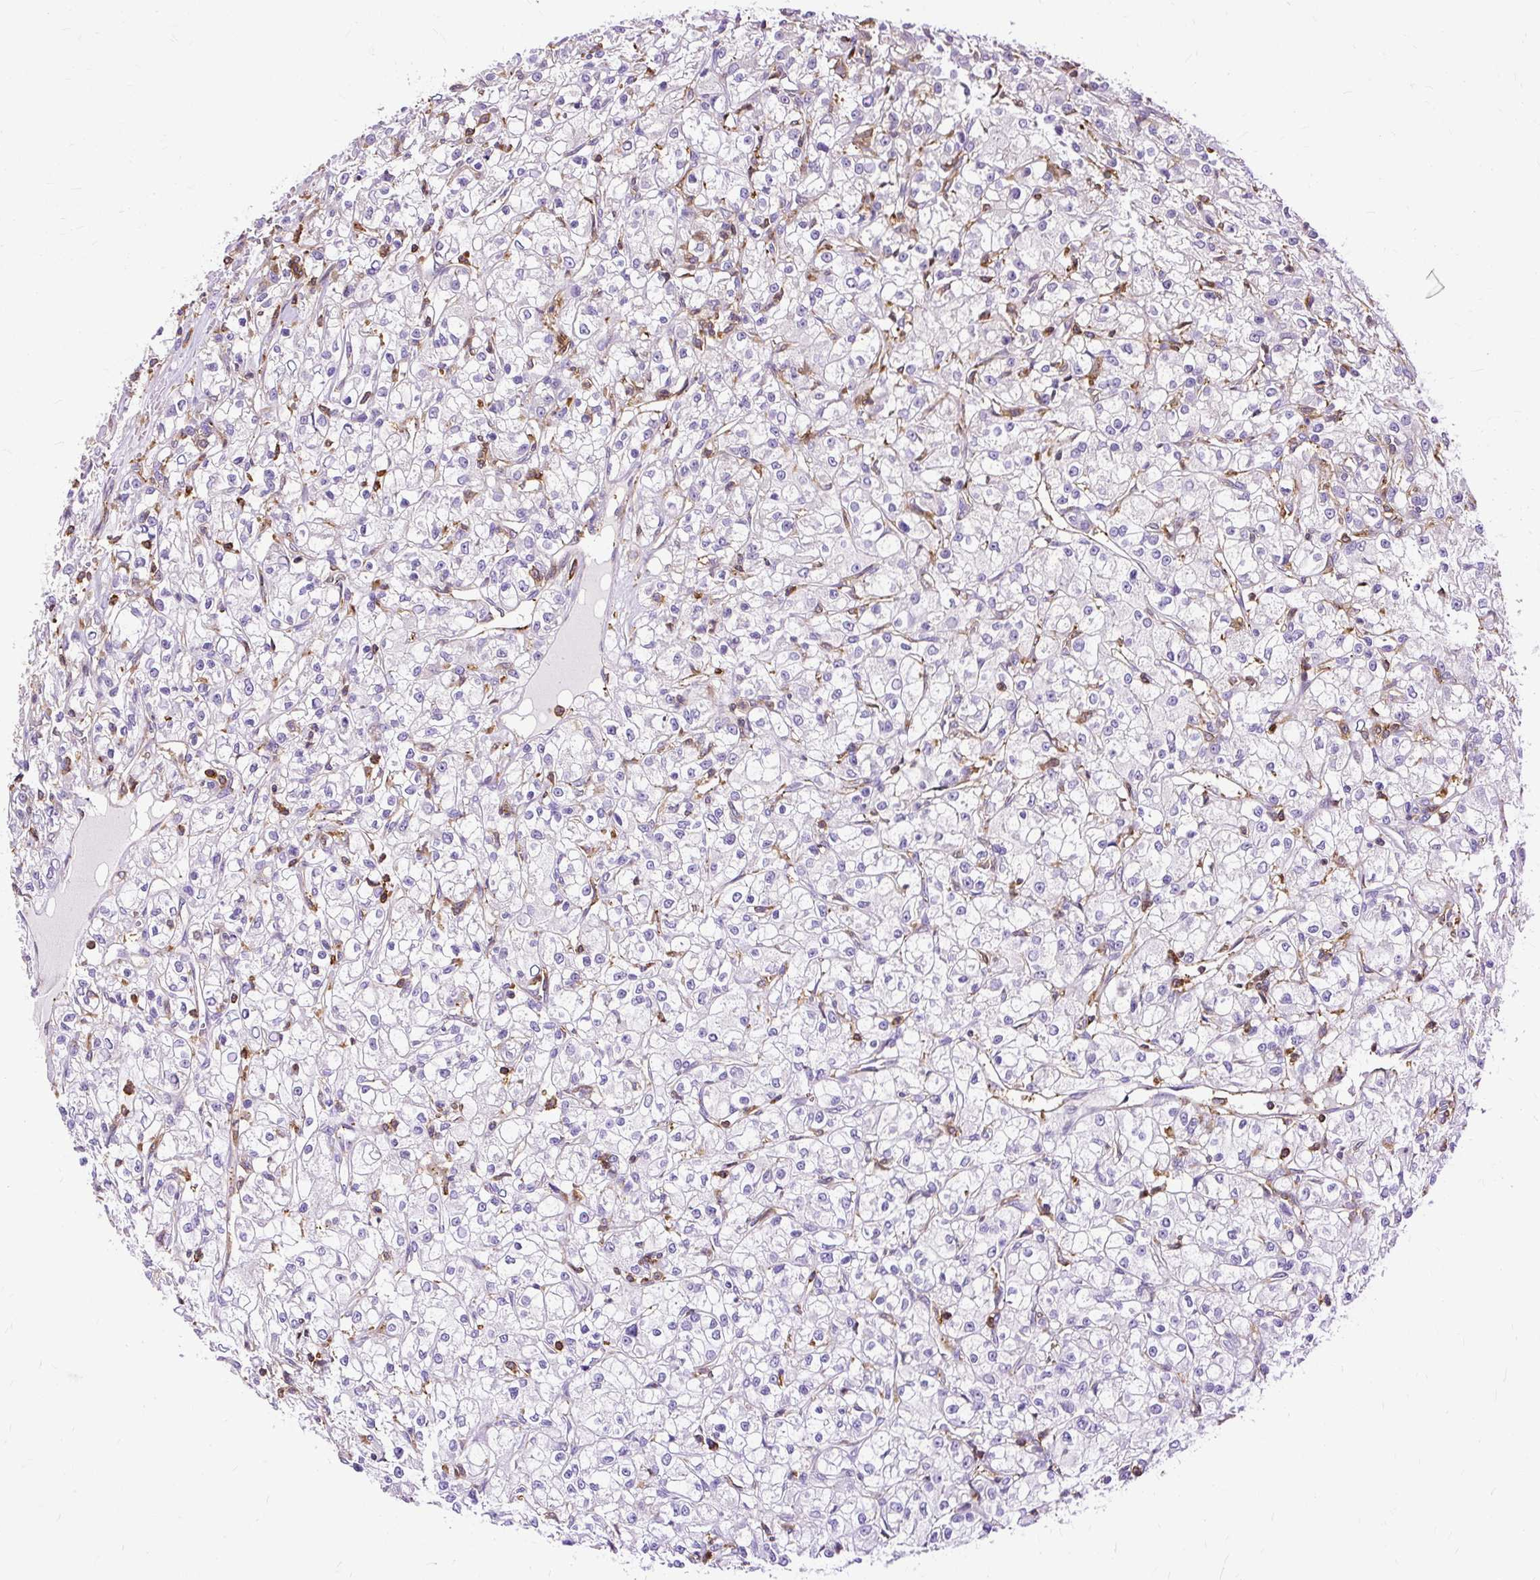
{"staining": {"intensity": "negative", "quantity": "none", "location": "none"}, "tissue": "renal cancer", "cell_type": "Tumor cells", "image_type": "cancer", "snomed": [{"axis": "morphology", "description": "Adenocarcinoma, NOS"}, {"axis": "topography", "description": "Kidney"}], "caption": "Adenocarcinoma (renal) stained for a protein using immunohistochemistry shows no expression tumor cells.", "gene": "TWF2", "patient": {"sex": "female", "age": 59}}